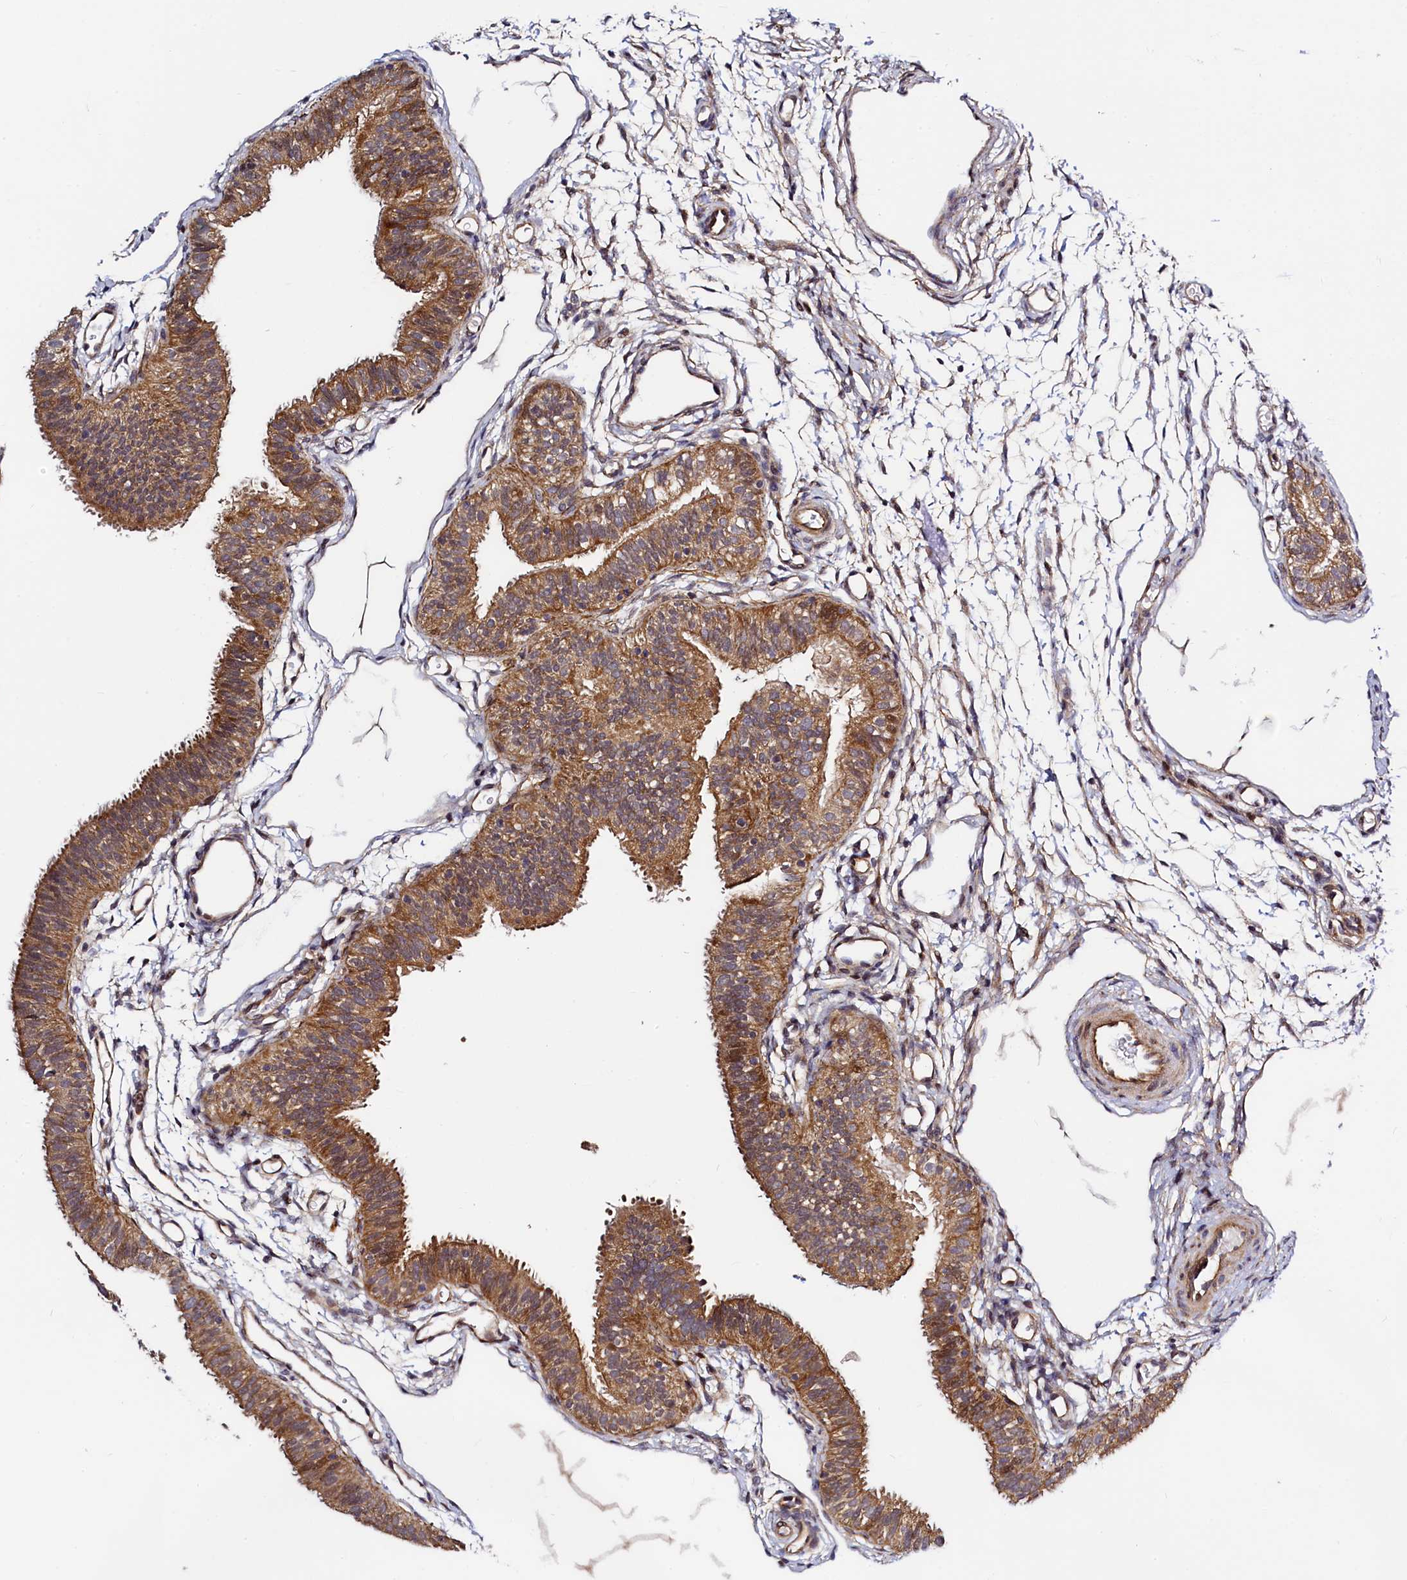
{"staining": {"intensity": "moderate", "quantity": ">75%", "location": "cytoplasmic/membranous"}, "tissue": "fallopian tube", "cell_type": "Glandular cells", "image_type": "normal", "snomed": [{"axis": "morphology", "description": "Normal tissue, NOS"}, {"axis": "topography", "description": "Fallopian tube"}], "caption": "This micrograph reveals immunohistochemistry staining of benign human fallopian tube, with medium moderate cytoplasmic/membranous expression in about >75% of glandular cells.", "gene": "RBFA", "patient": {"sex": "female", "age": 35}}